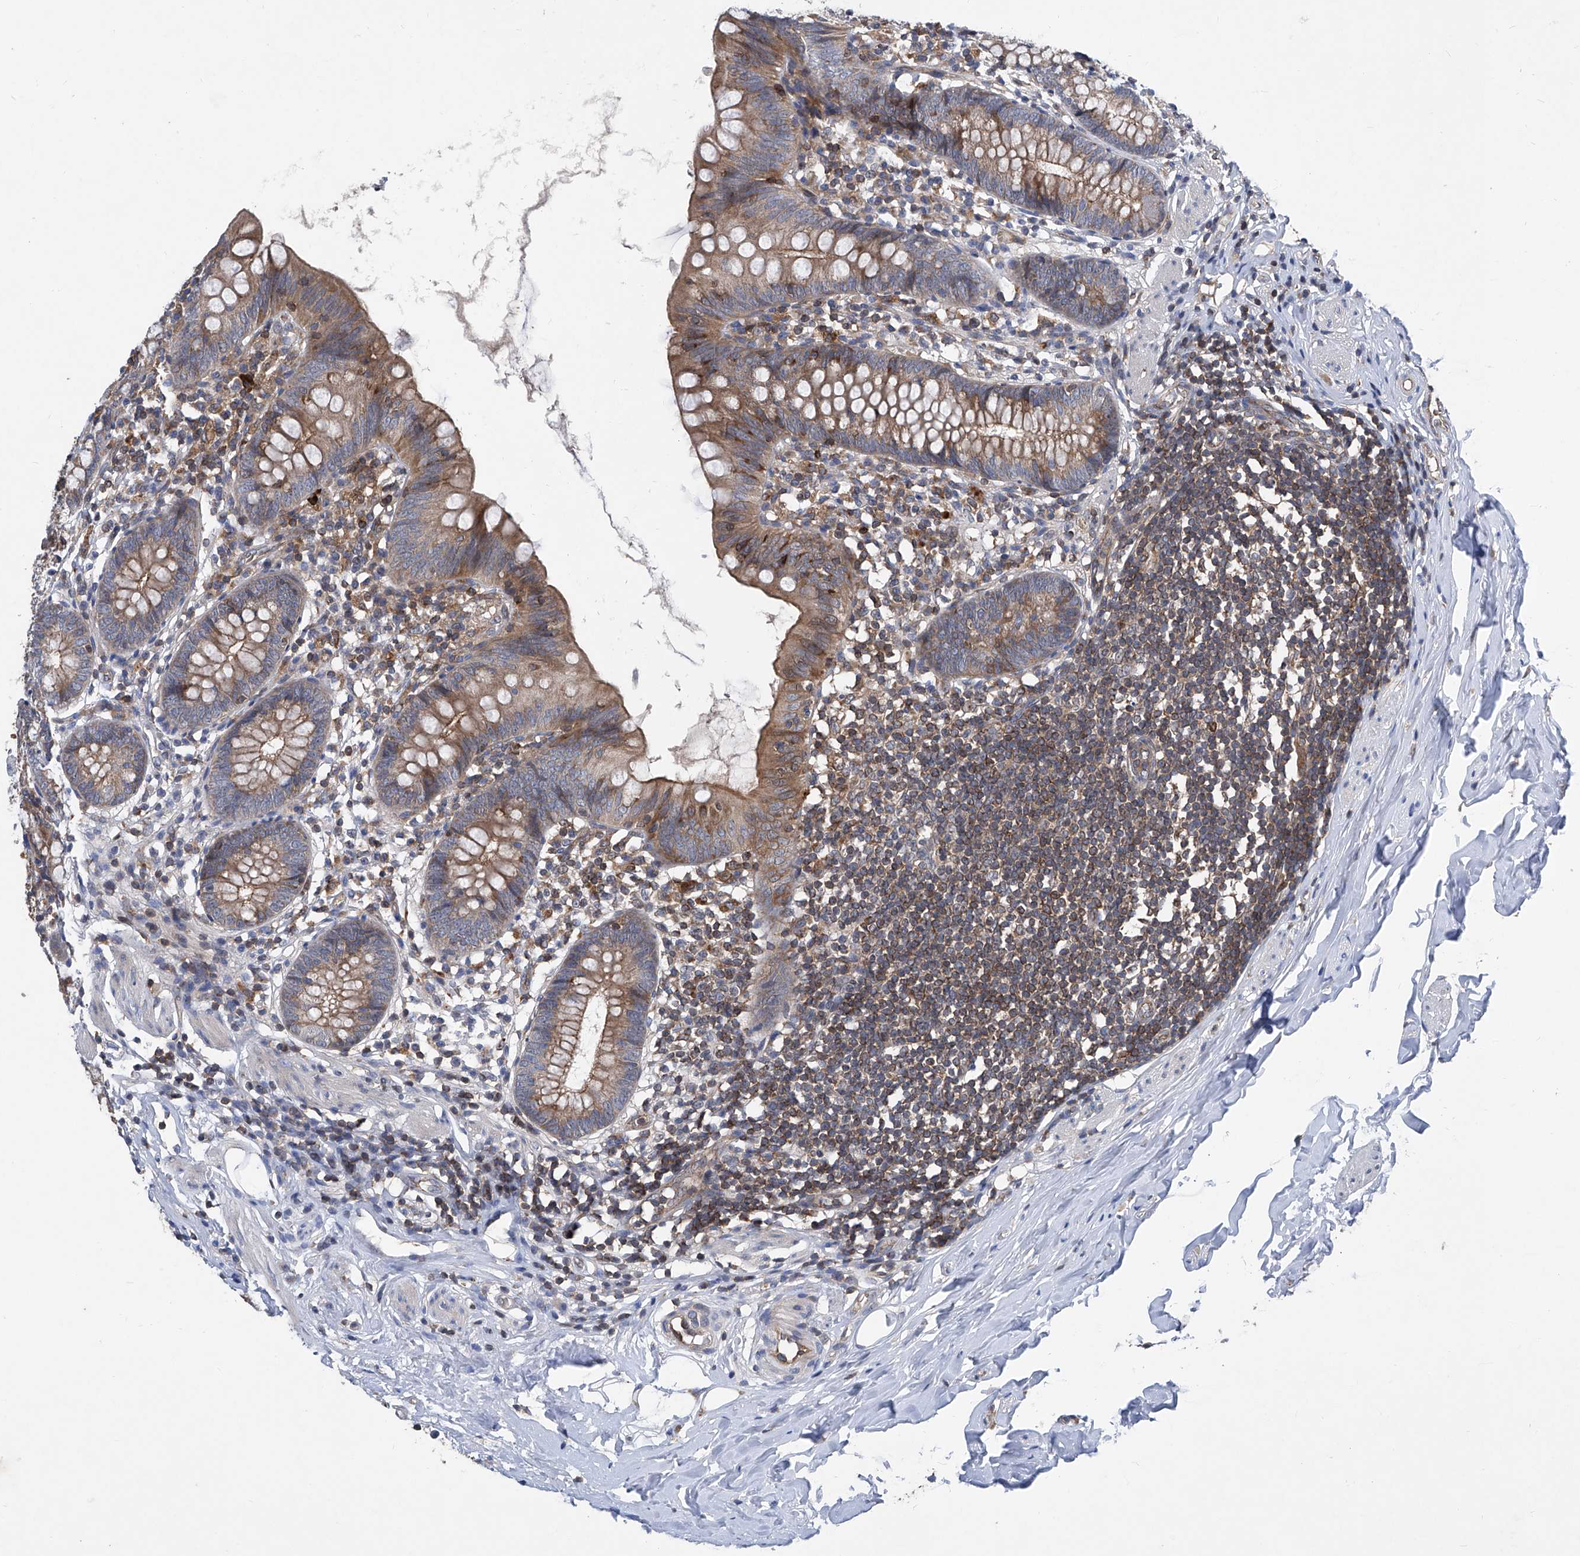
{"staining": {"intensity": "moderate", "quantity": ">75%", "location": "cytoplasmic/membranous"}, "tissue": "appendix", "cell_type": "Glandular cells", "image_type": "normal", "snomed": [{"axis": "morphology", "description": "Normal tissue, NOS"}, {"axis": "topography", "description": "Appendix"}], "caption": "This is a micrograph of immunohistochemistry (IHC) staining of benign appendix, which shows moderate staining in the cytoplasmic/membranous of glandular cells.", "gene": "TRIM38", "patient": {"sex": "female", "age": 62}}